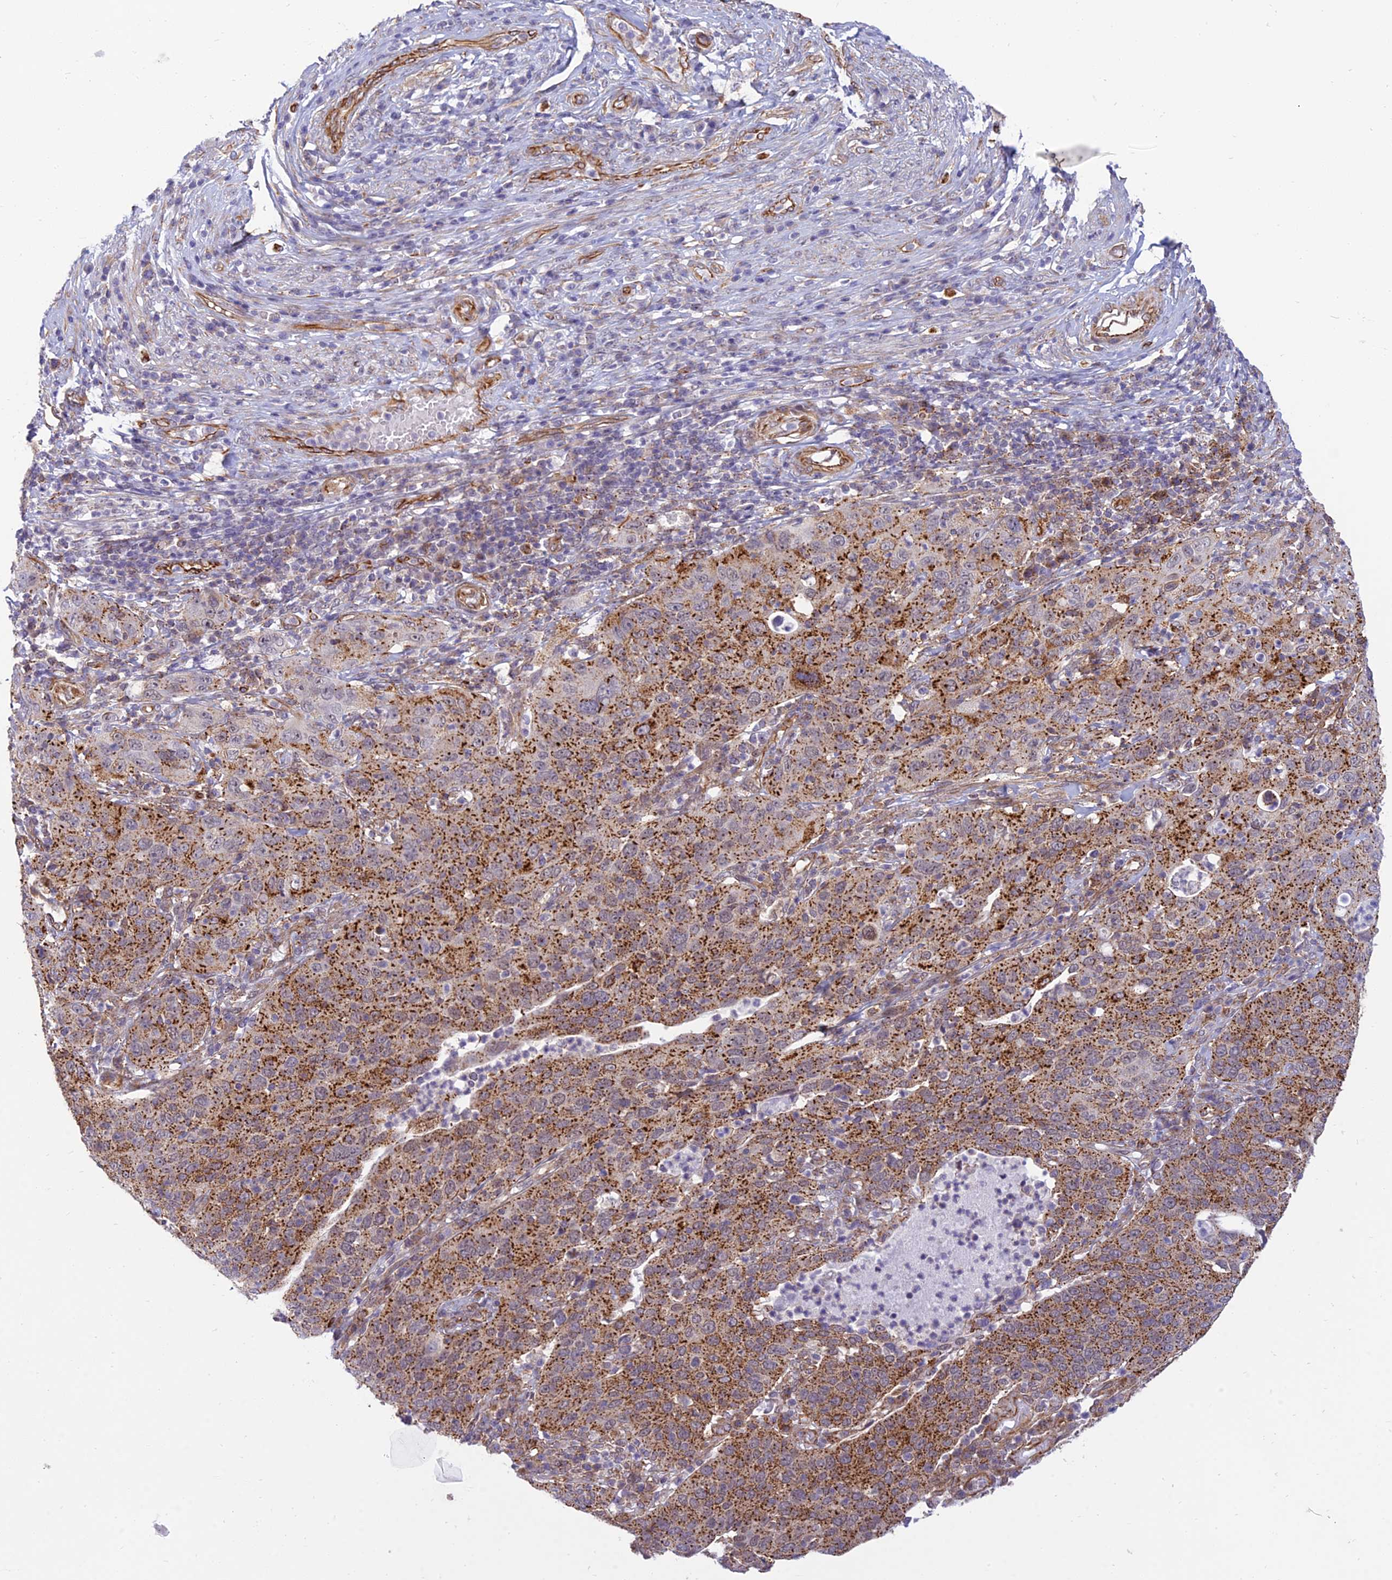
{"staining": {"intensity": "moderate", "quantity": ">75%", "location": "cytoplasmic/membranous"}, "tissue": "cervical cancer", "cell_type": "Tumor cells", "image_type": "cancer", "snomed": [{"axis": "morphology", "description": "Squamous cell carcinoma, NOS"}, {"axis": "topography", "description": "Cervix"}], "caption": "DAB immunohistochemical staining of cervical cancer (squamous cell carcinoma) reveals moderate cytoplasmic/membranous protein expression in about >75% of tumor cells. The protein of interest is stained brown, and the nuclei are stained in blue (DAB IHC with brightfield microscopy, high magnification).", "gene": "SAPCD2", "patient": {"sex": "female", "age": 36}}